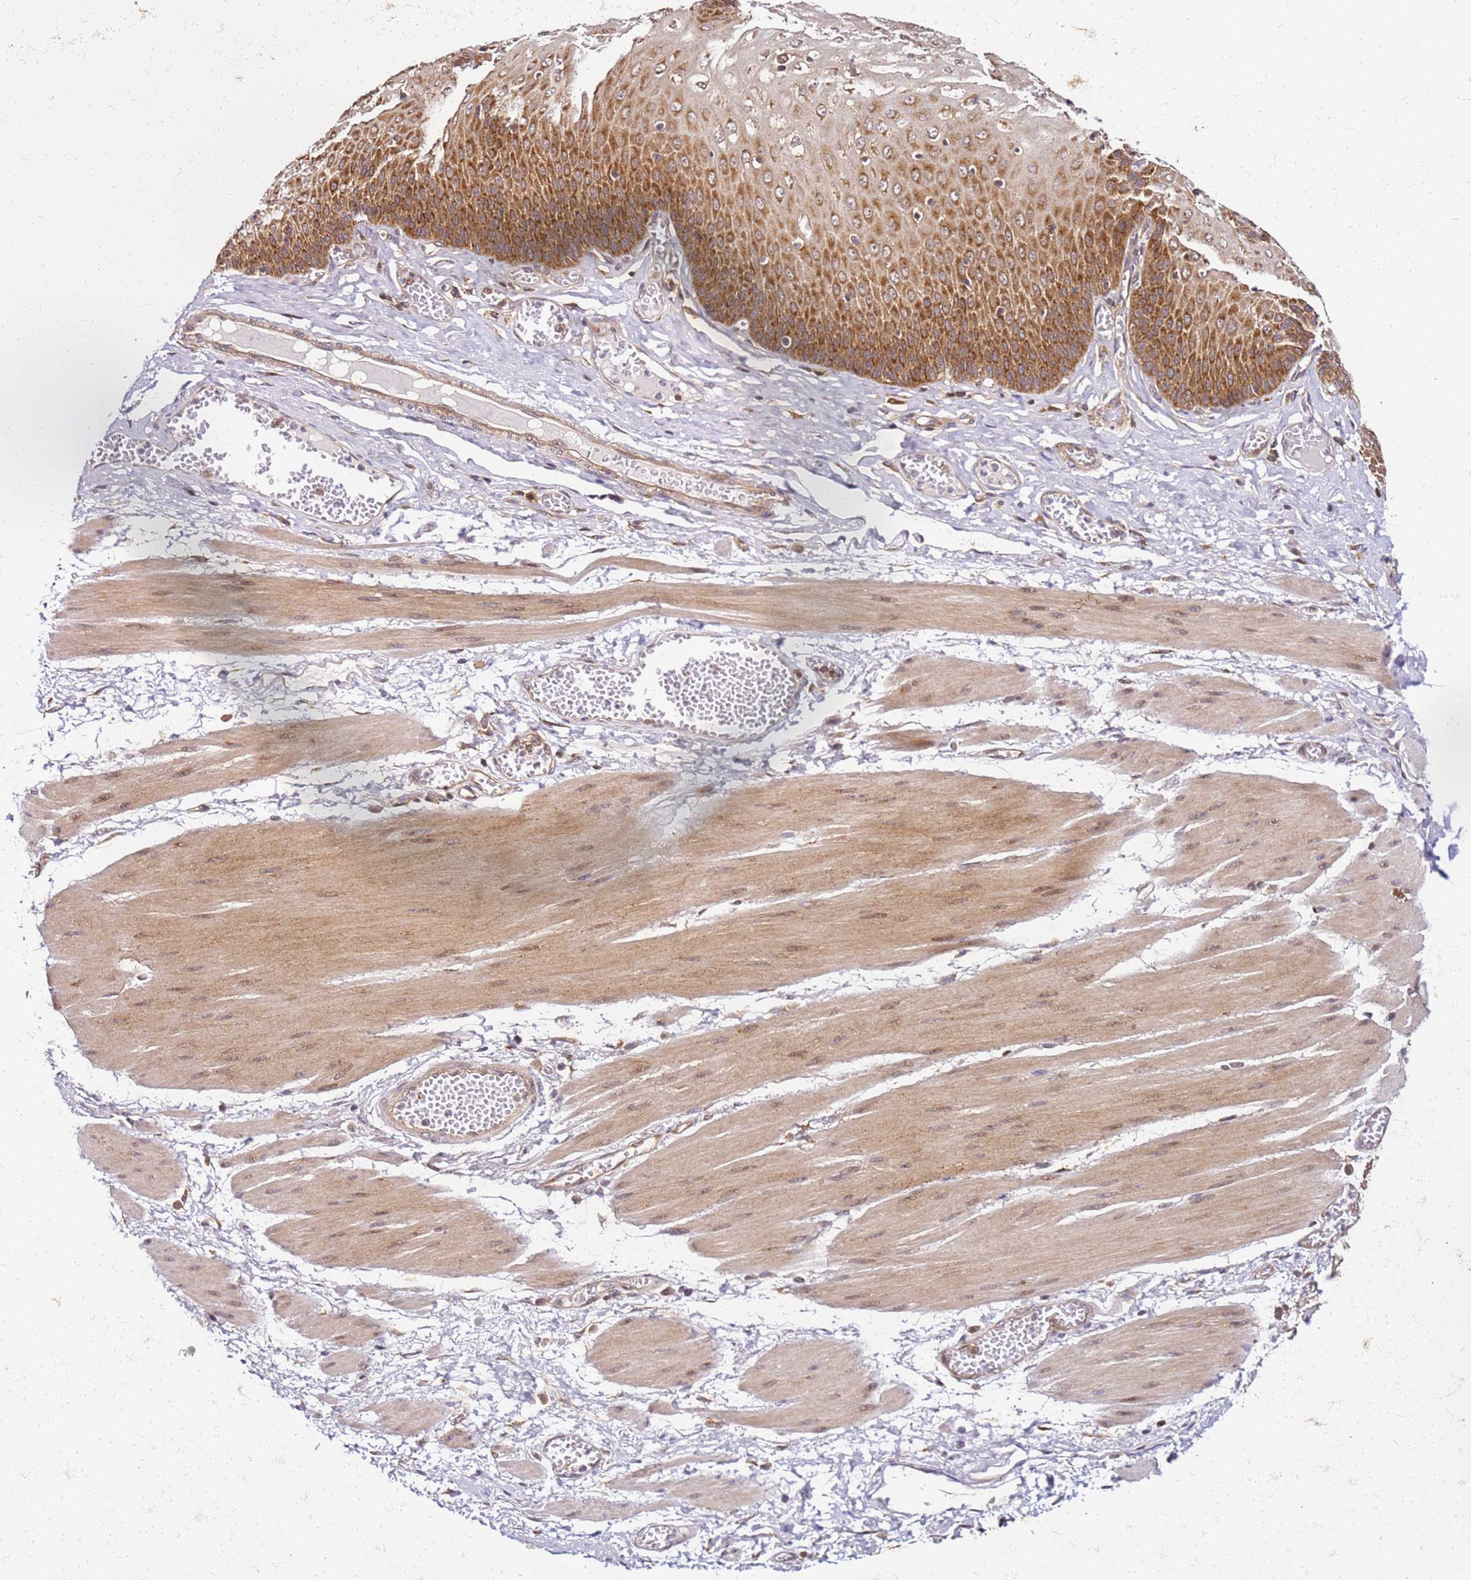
{"staining": {"intensity": "strong", "quantity": ">75%", "location": "cytoplasmic/membranous"}, "tissue": "esophagus", "cell_type": "Squamous epithelial cells", "image_type": "normal", "snomed": [{"axis": "morphology", "description": "Normal tissue, NOS"}, {"axis": "topography", "description": "Esophagus"}], "caption": "IHC photomicrograph of normal human esophagus stained for a protein (brown), which exhibits high levels of strong cytoplasmic/membranous expression in about >75% of squamous epithelial cells.", "gene": "PIH1D1", "patient": {"sex": "male", "age": 60}}